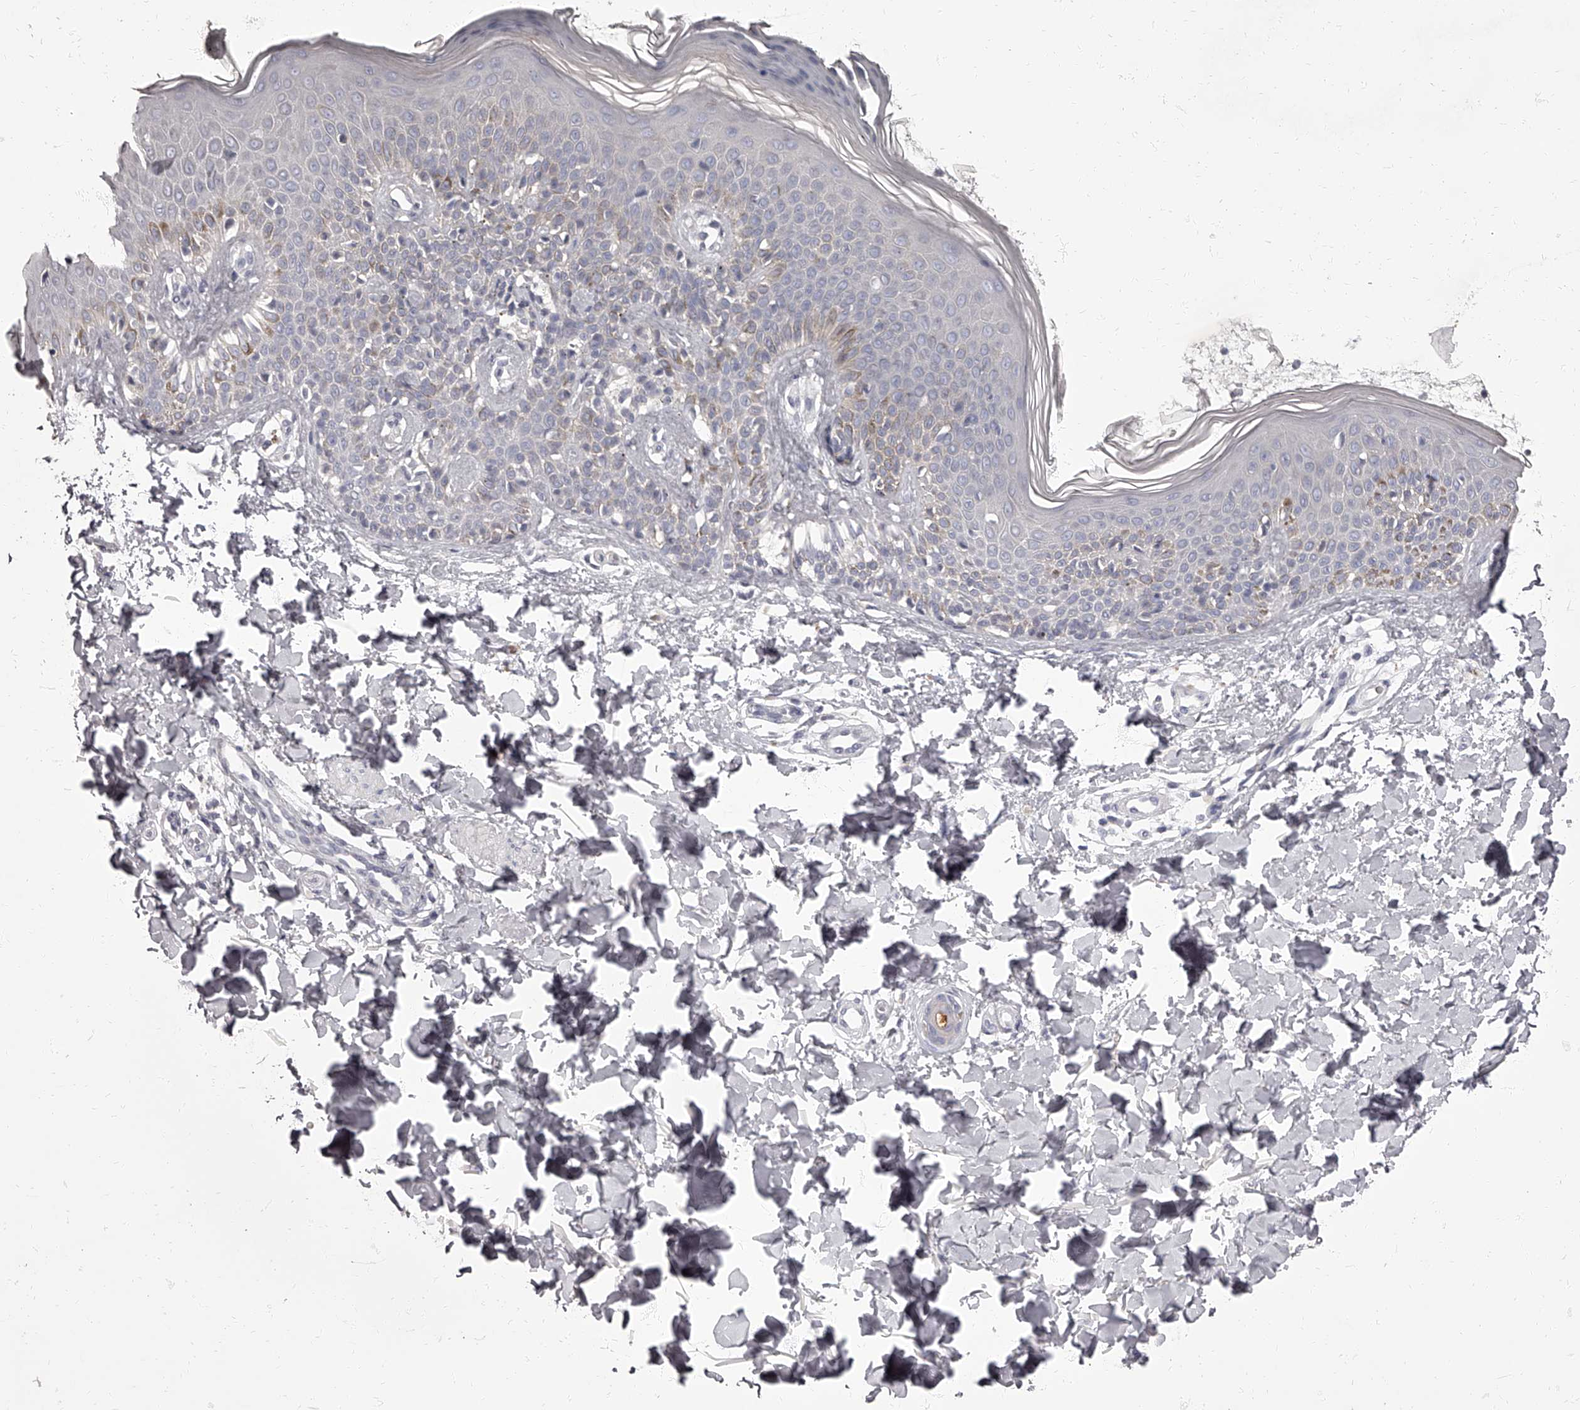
{"staining": {"intensity": "negative", "quantity": "none", "location": "none"}, "tissue": "skin", "cell_type": "Fibroblasts", "image_type": "normal", "snomed": [{"axis": "morphology", "description": "Normal tissue, NOS"}, {"axis": "topography", "description": "Skin"}], "caption": "Human skin stained for a protein using immunohistochemistry (IHC) shows no staining in fibroblasts.", "gene": "APEH", "patient": {"sex": "male", "age": 37}}